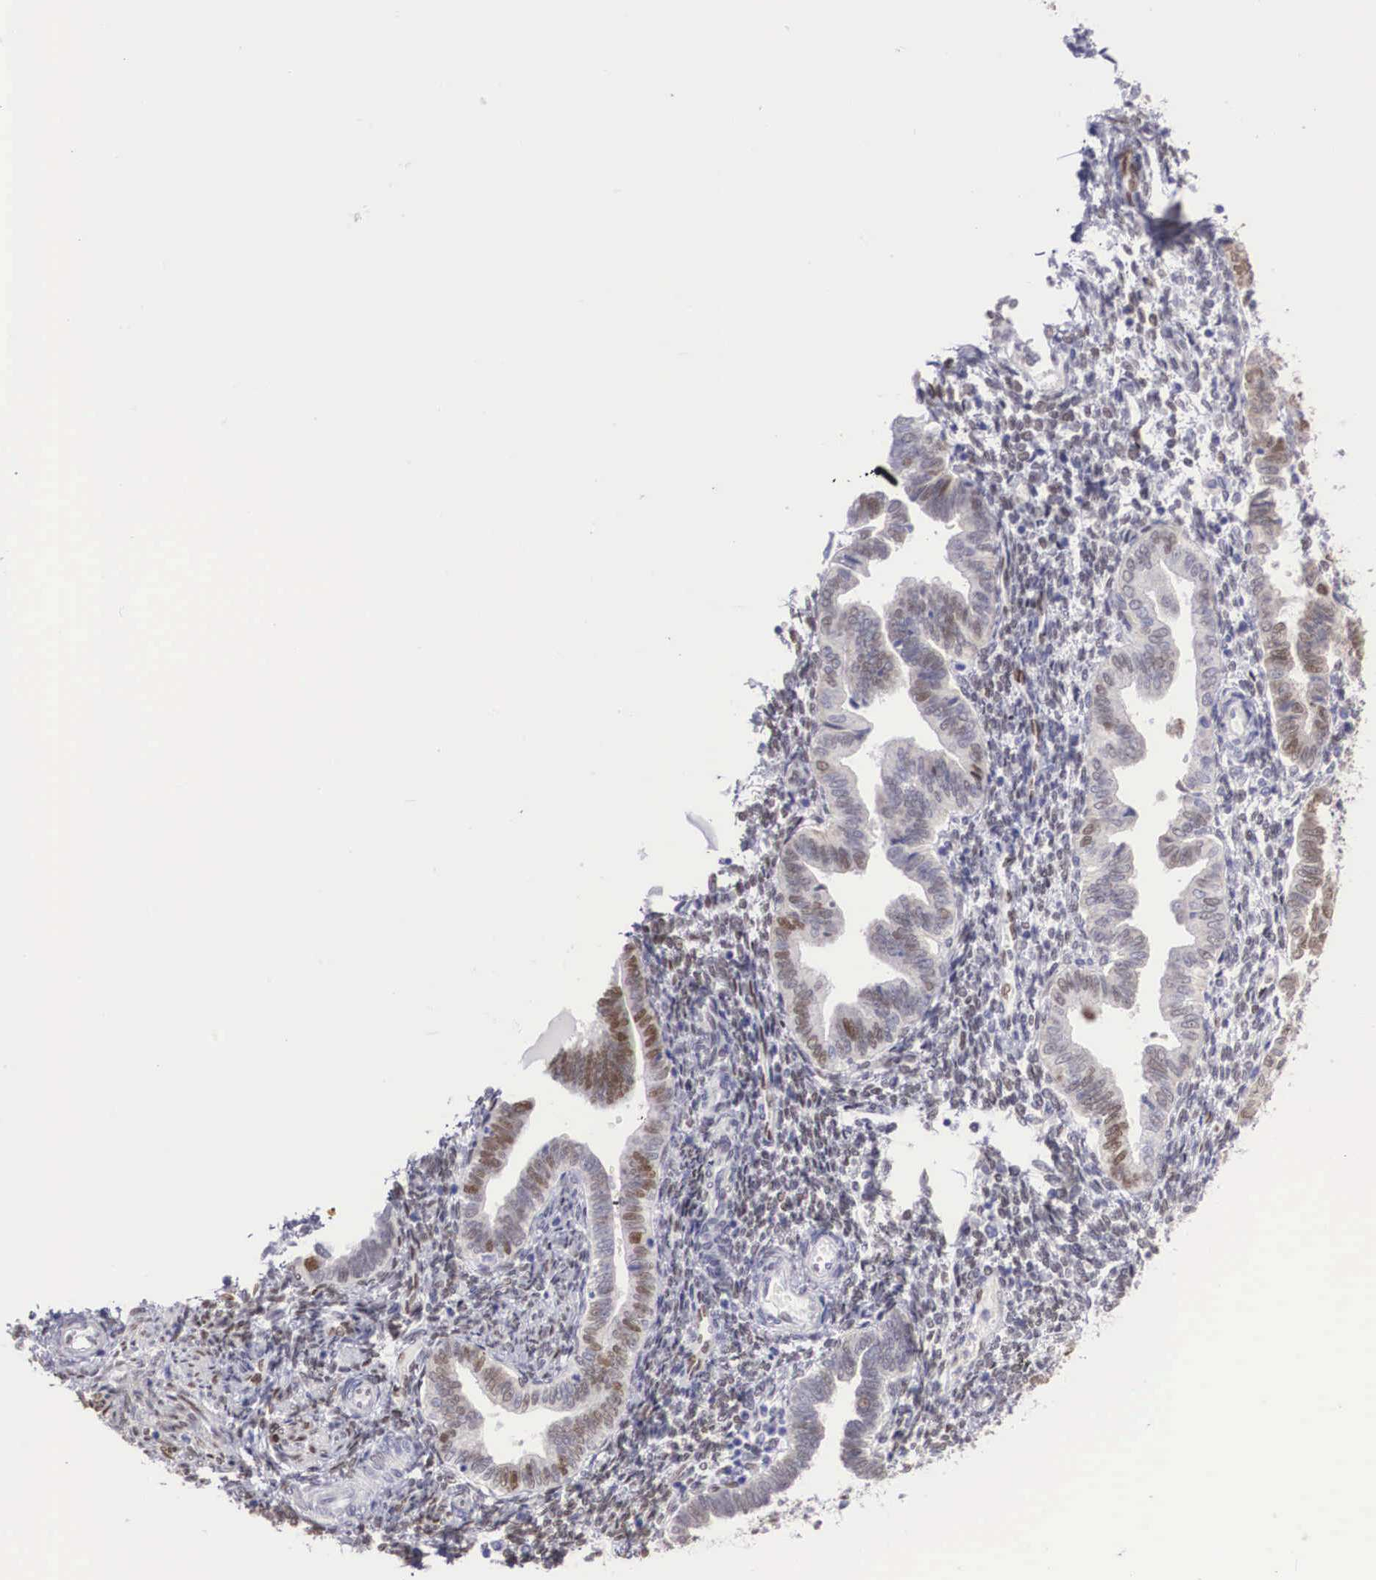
{"staining": {"intensity": "weak", "quantity": "<25%", "location": "nuclear"}, "tissue": "endometrium", "cell_type": "Cells in endometrial stroma", "image_type": "normal", "snomed": [{"axis": "morphology", "description": "Normal tissue, NOS"}, {"axis": "topography", "description": "Endometrium"}], "caption": "Cells in endometrial stroma show no significant protein staining in benign endometrium. Brightfield microscopy of immunohistochemistry stained with DAB (brown) and hematoxylin (blue), captured at high magnification.", "gene": "HMGN5", "patient": {"sex": "female", "age": 36}}